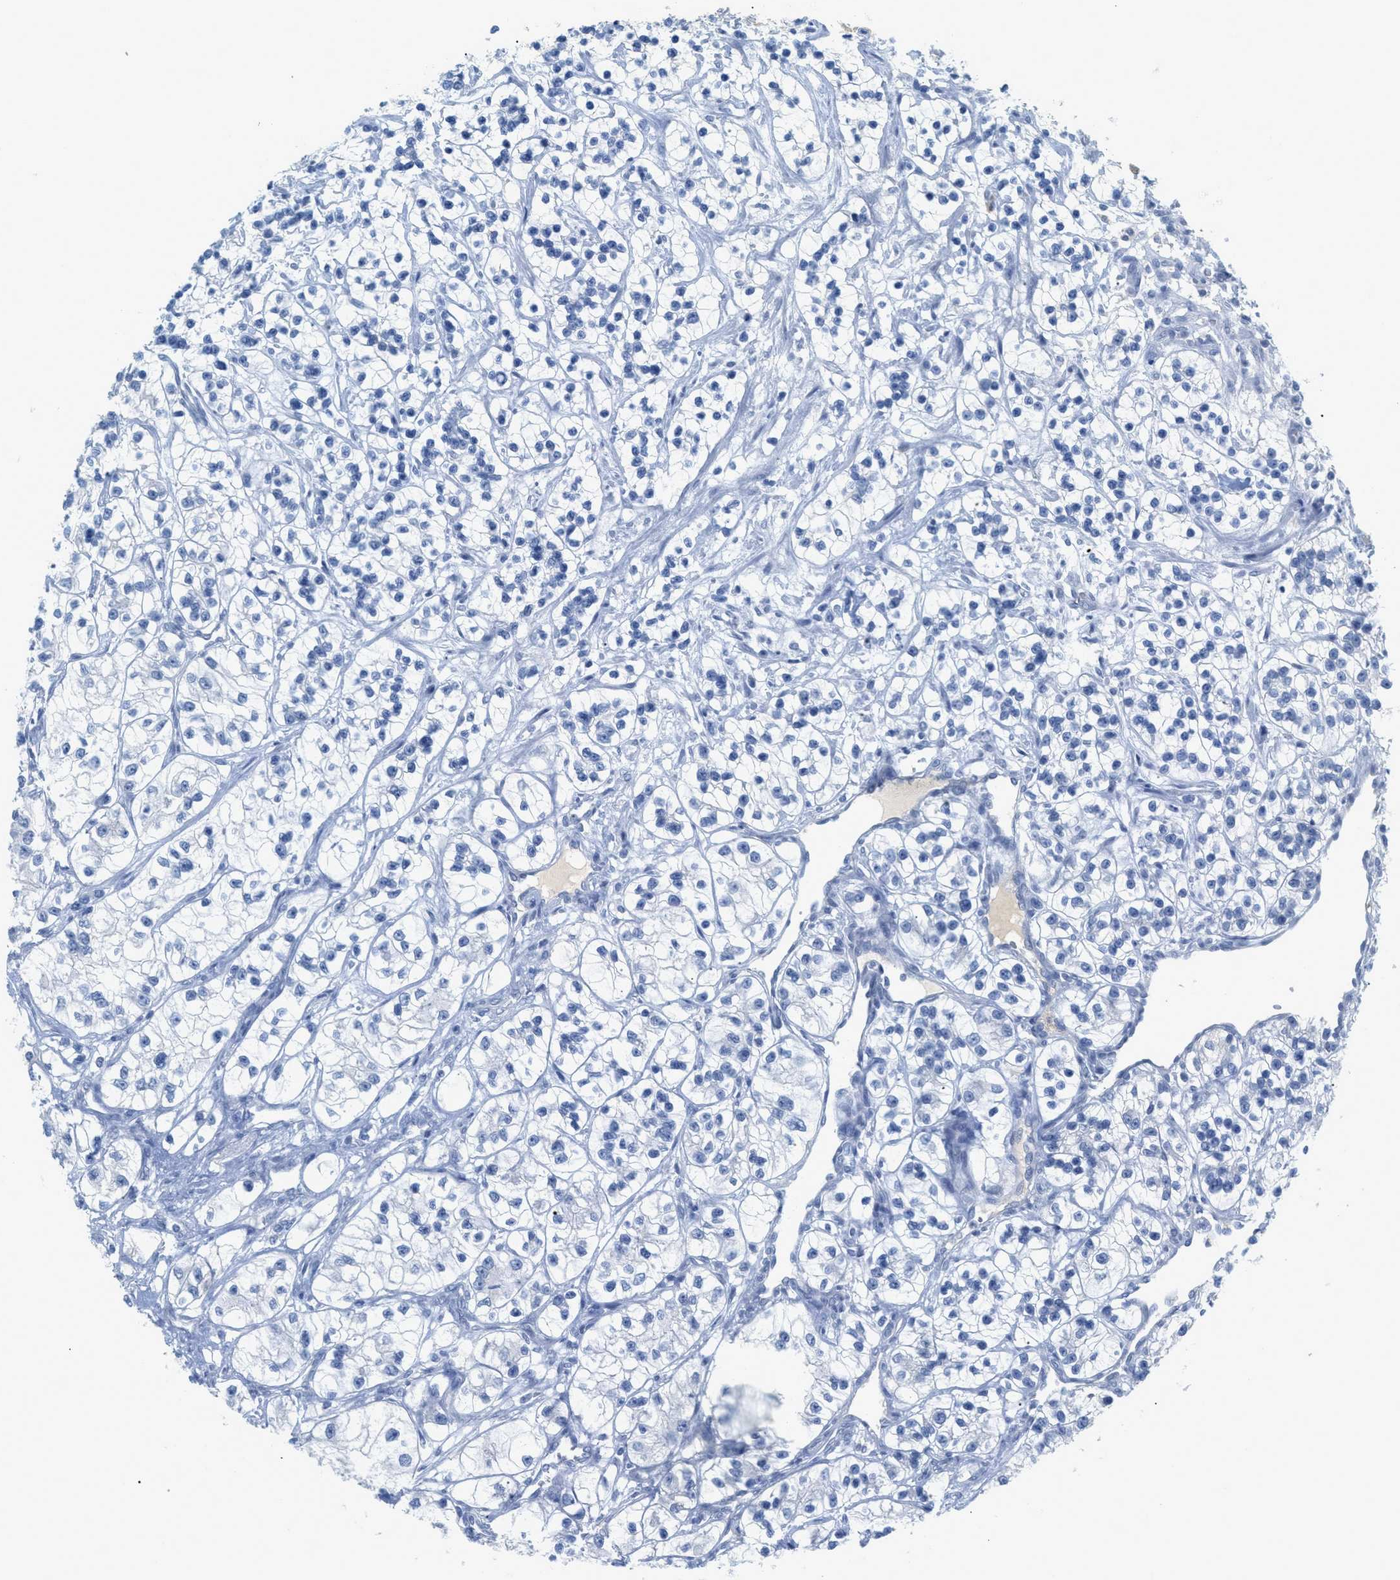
{"staining": {"intensity": "negative", "quantity": "none", "location": "none"}, "tissue": "renal cancer", "cell_type": "Tumor cells", "image_type": "cancer", "snomed": [{"axis": "morphology", "description": "Adenocarcinoma, NOS"}, {"axis": "topography", "description": "Kidney"}], "caption": "This is an immunohistochemistry (IHC) photomicrograph of renal adenocarcinoma. There is no staining in tumor cells.", "gene": "HSF2", "patient": {"sex": "female", "age": 57}}